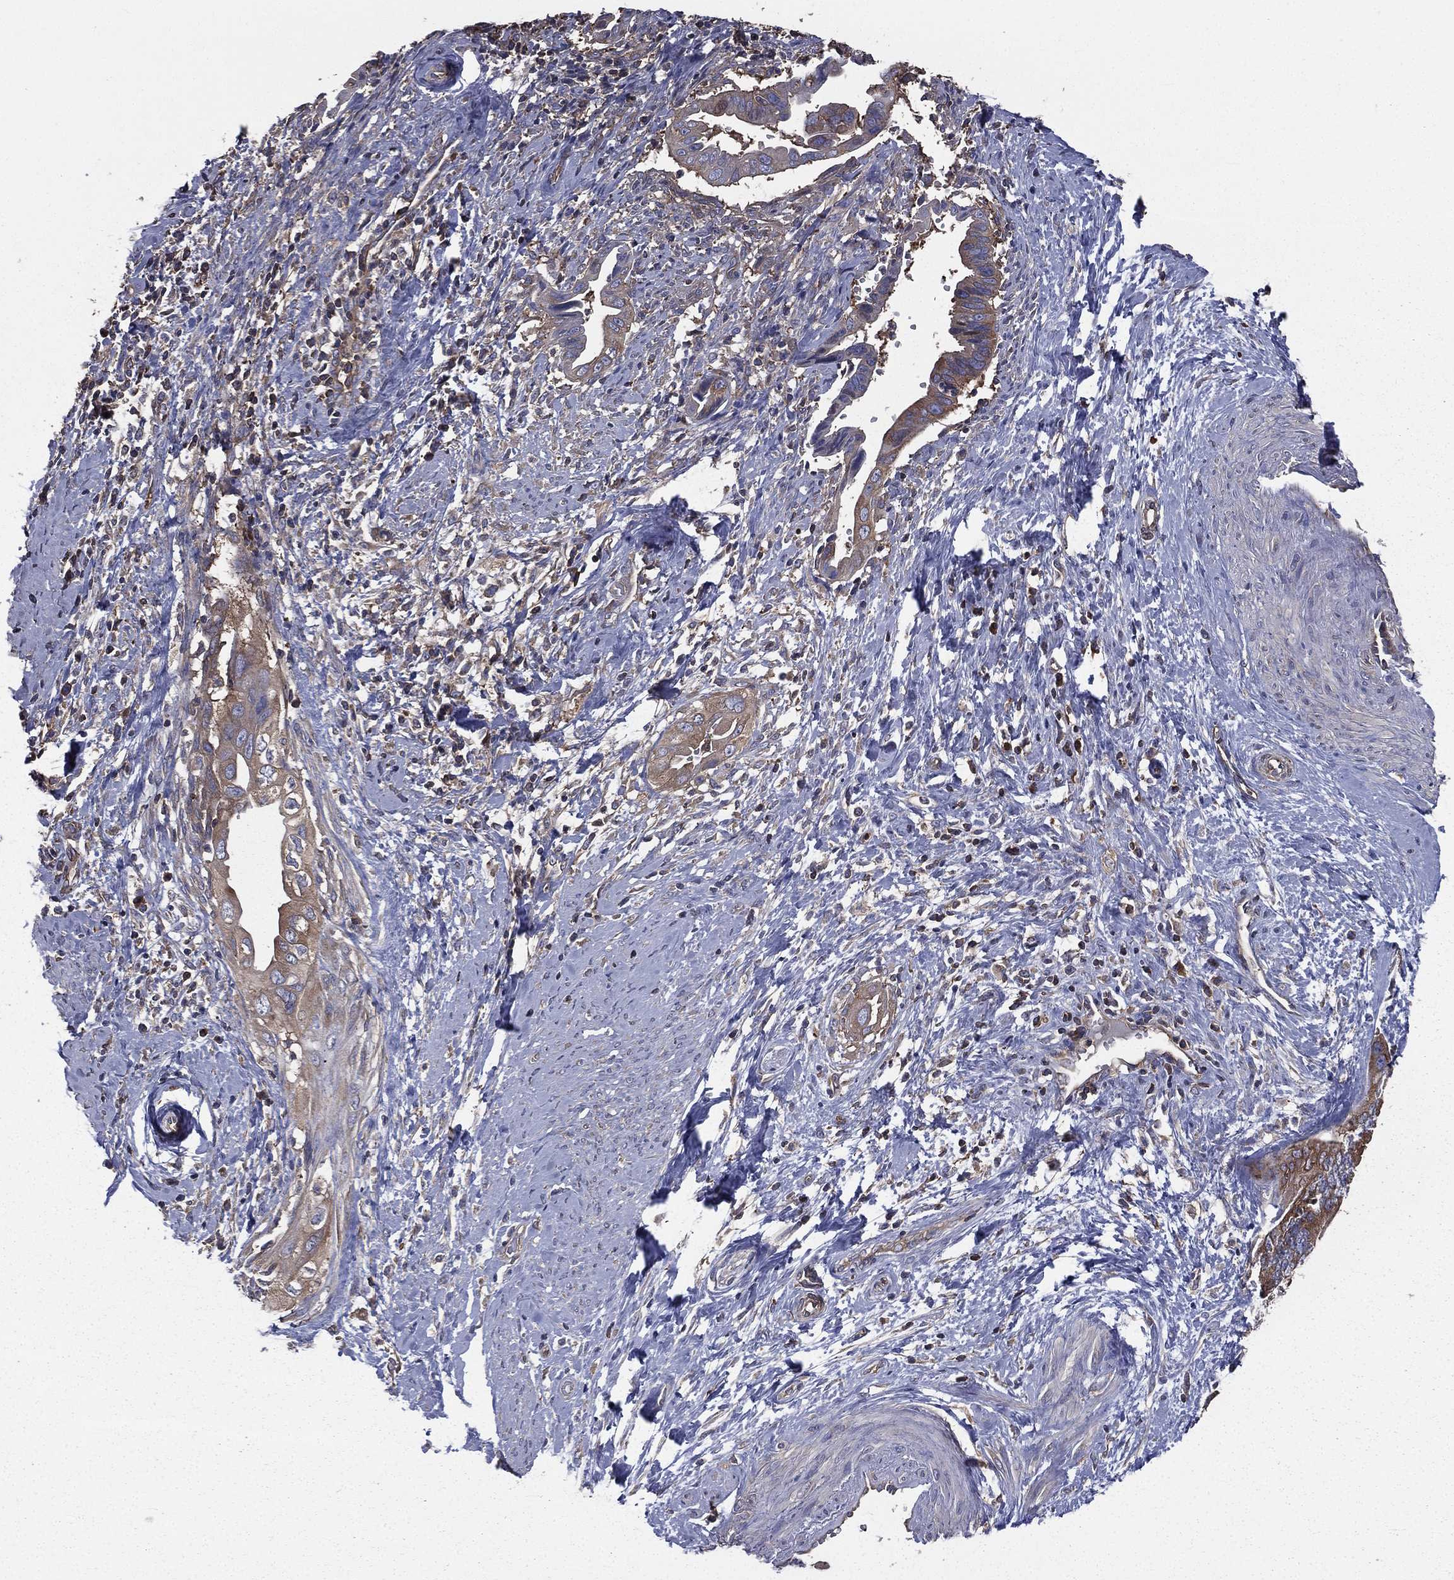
{"staining": {"intensity": "moderate", "quantity": ">75%", "location": "cytoplasmic/membranous"}, "tissue": "cervical cancer", "cell_type": "Tumor cells", "image_type": "cancer", "snomed": [{"axis": "morphology", "description": "Adenocarcinoma, NOS"}, {"axis": "topography", "description": "Cervix"}], "caption": "DAB (3,3'-diaminobenzidine) immunohistochemical staining of cervical adenocarcinoma exhibits moderate cytoplasmic/membranous protein expression in about >75% of tumor cells.", "gene": "SARS1", "patient": {"sex": "female", "age": 42}}